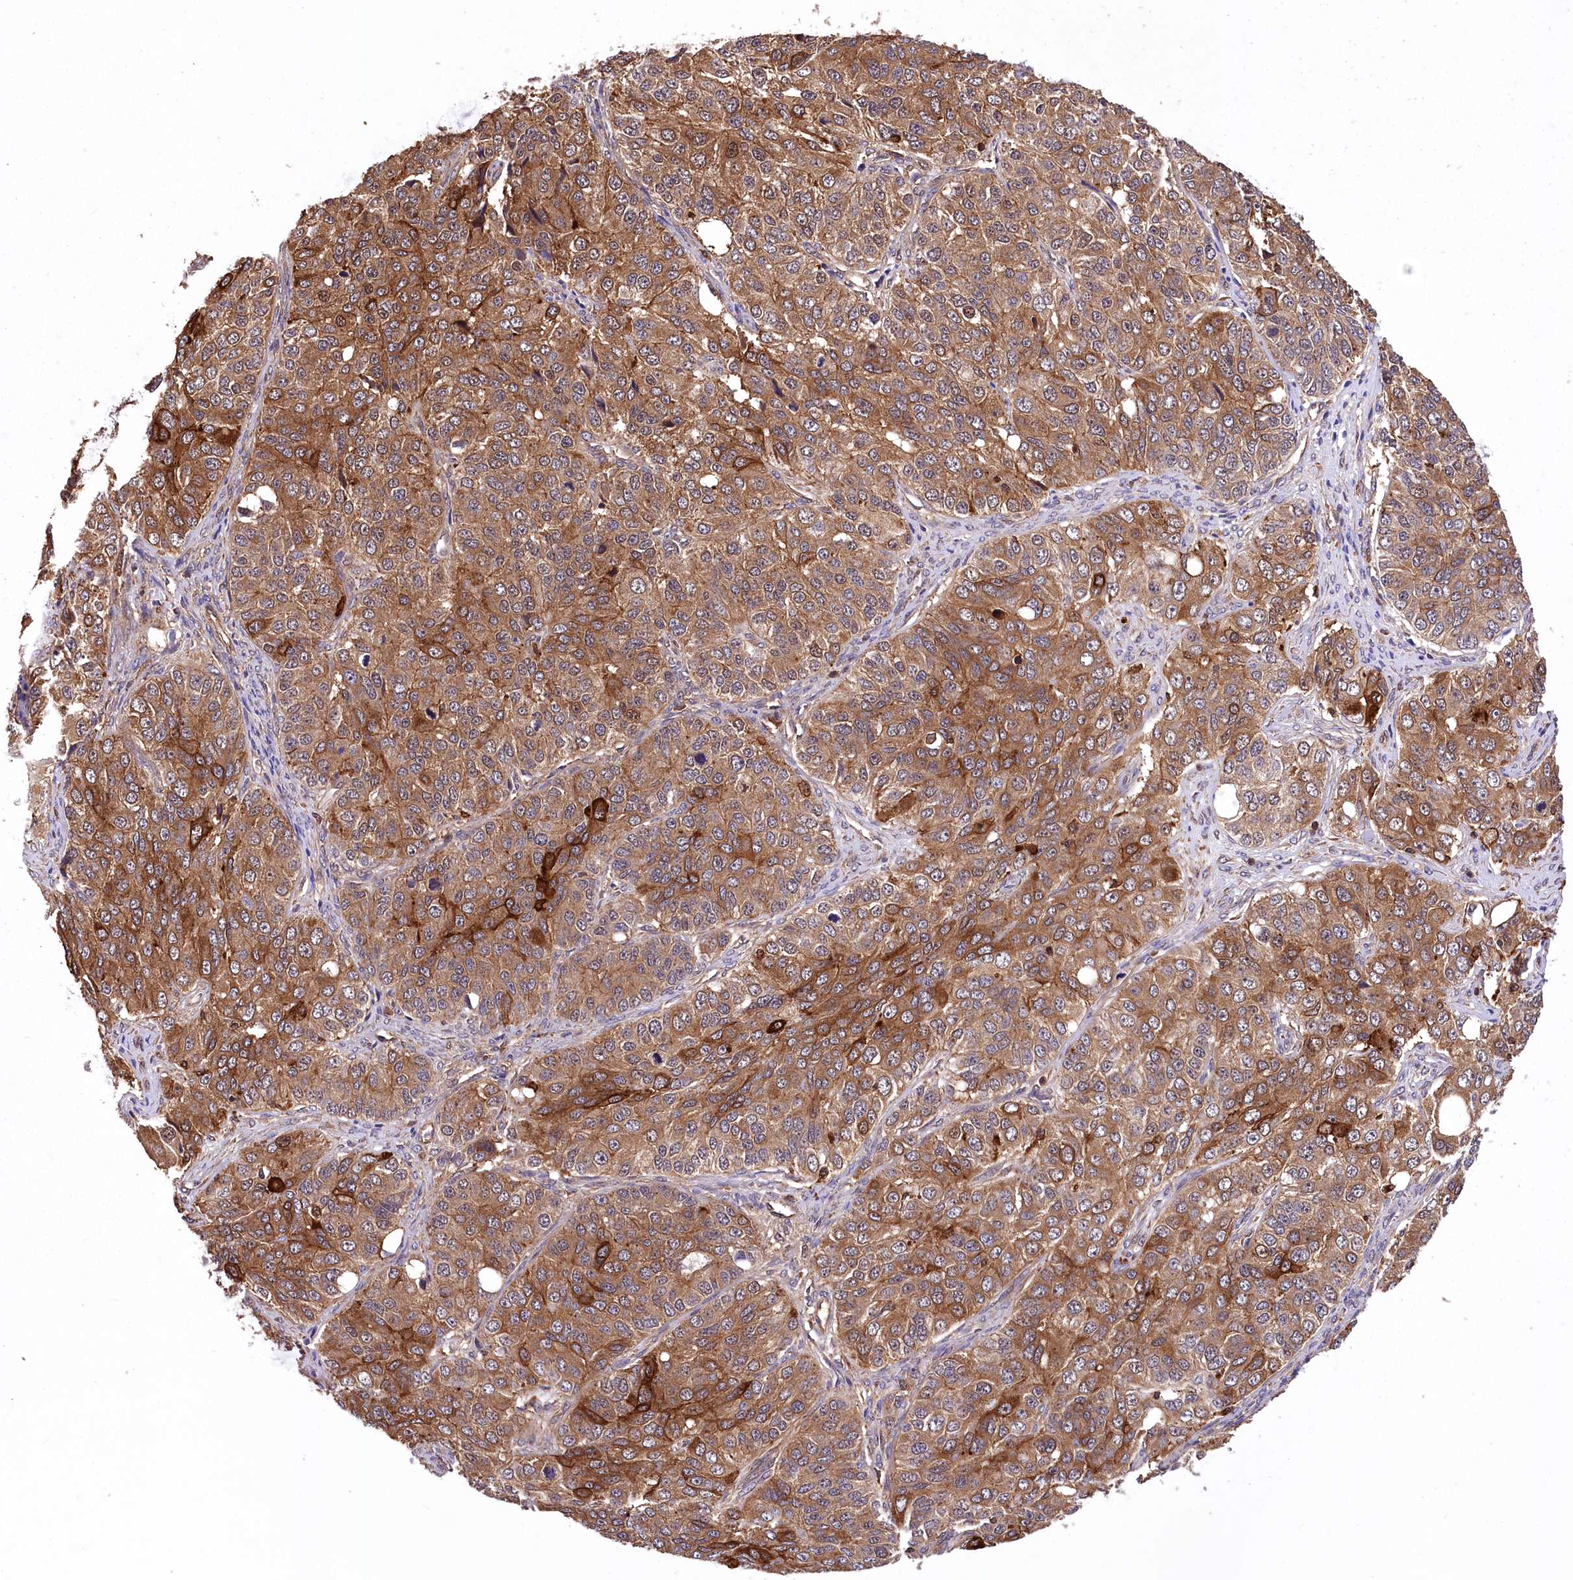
{"staining": {"intensity": "moderate", "quantity": ">75%", "location": "cytoplasmic/membranous"}, "tissue": "ovarian cancer", "cell_type": "Tumor cells", "image_type": "cancer", "snomed": [{"axis": "morphology", "description": "Carcinoma, endometroid"}, {"axis": "topography", "description": "Ovary"}], "caption": "Immunohistochemistry (DAB (3,3'-diaminobenzidine)) staining of human ovarian cancer (endometroid carcinoma) displays moderate cytoplasmic/membranous protein positivity in approximately >75% of tumor cells.", "gene": "DPP3", "patient": {"sex": "female", "age": 51}}